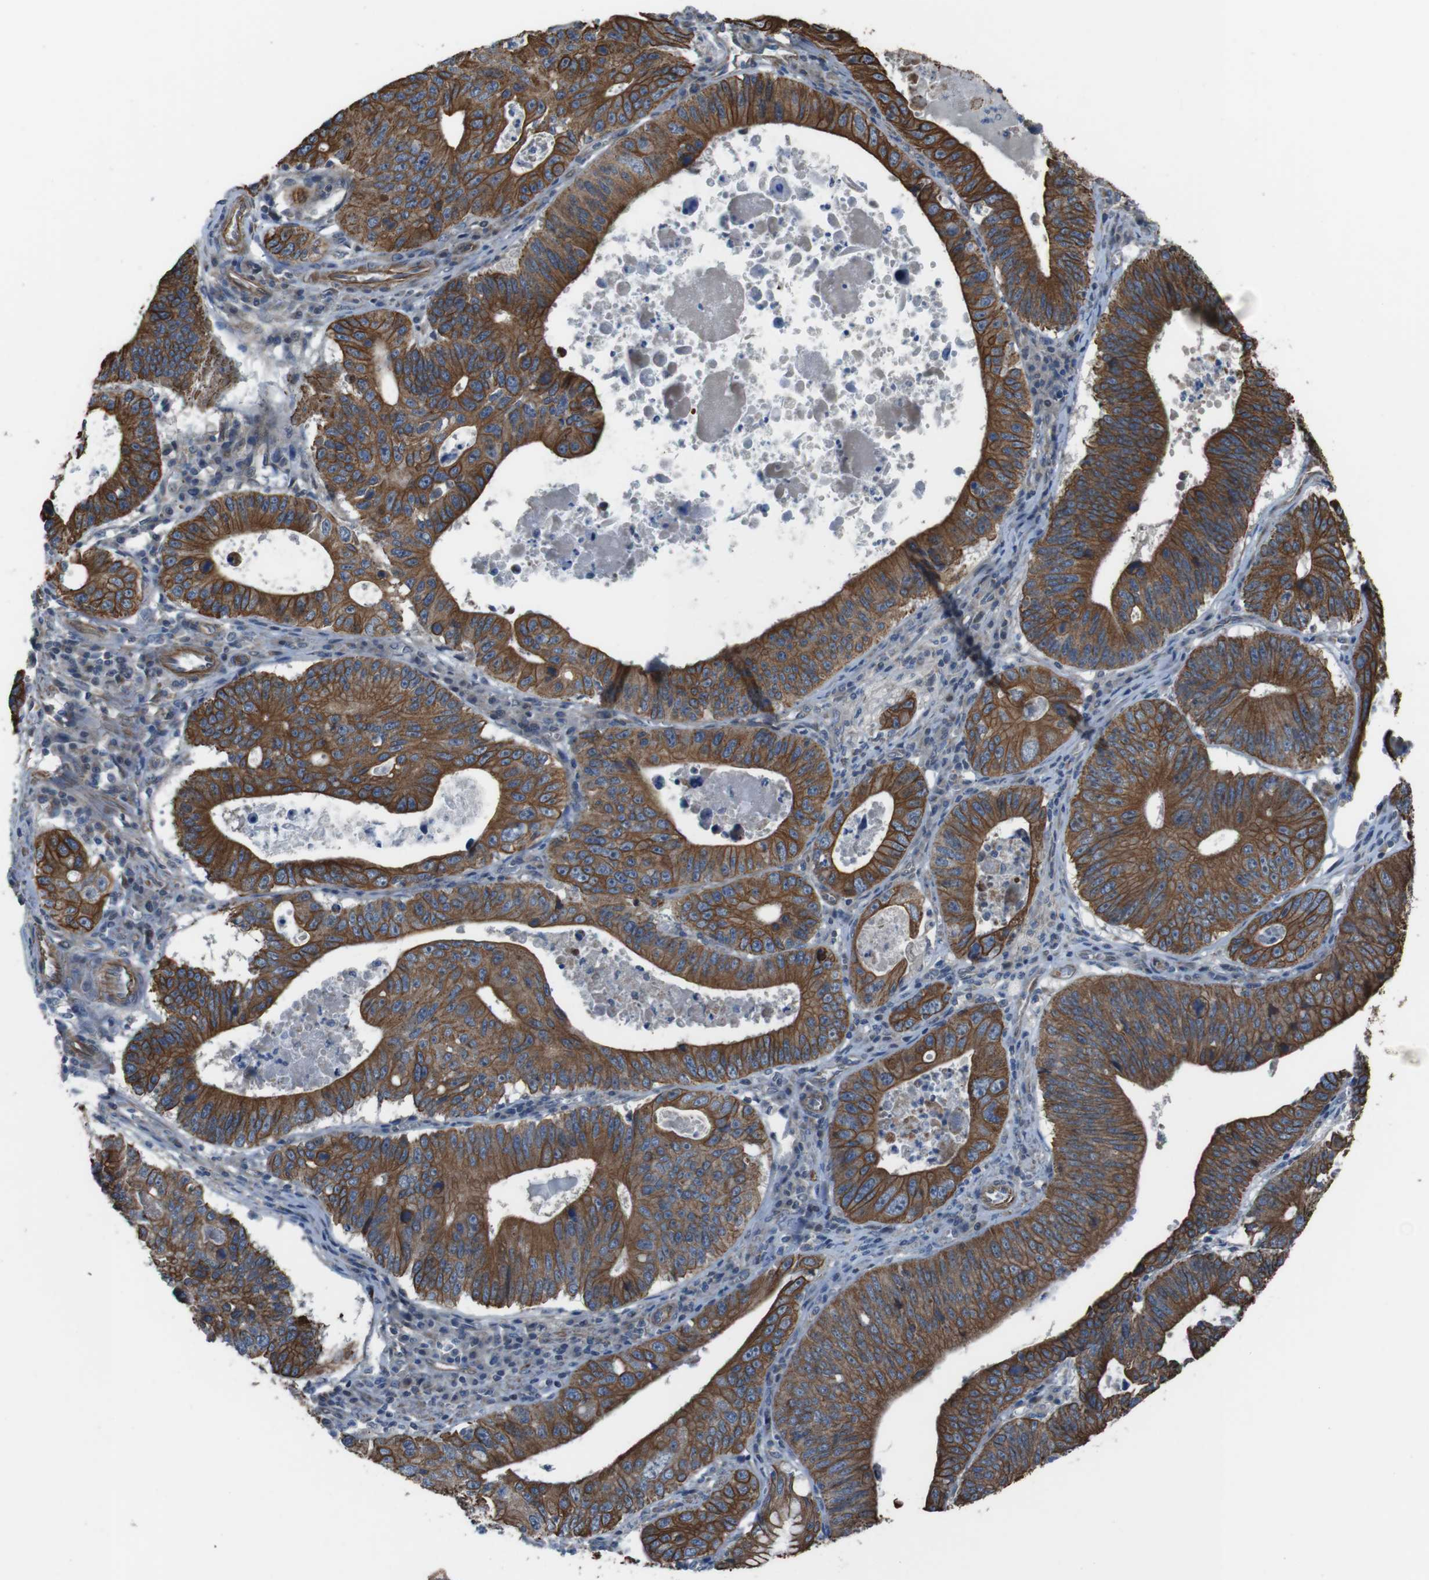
{"staining": {"intensity": "strong", "quantity": ">75%", "location": "cytoplasmic/membranous"}, "tissue": "stomach cancer", "cell_type": "Tumor cells", "image_type": "cancer", "snomed": [{"axis": "morphology", "description": "Adenocarcinoma, NOS"}, {"axis": "topography", "description": "Stomach"}], "caption": "Human stomach cancer (adenocarcinoma) stained with a protein marker reveals strong staining in tumor cells.", "gene": "FAM174B", "patient": {"sex": "male", "age": 59}}